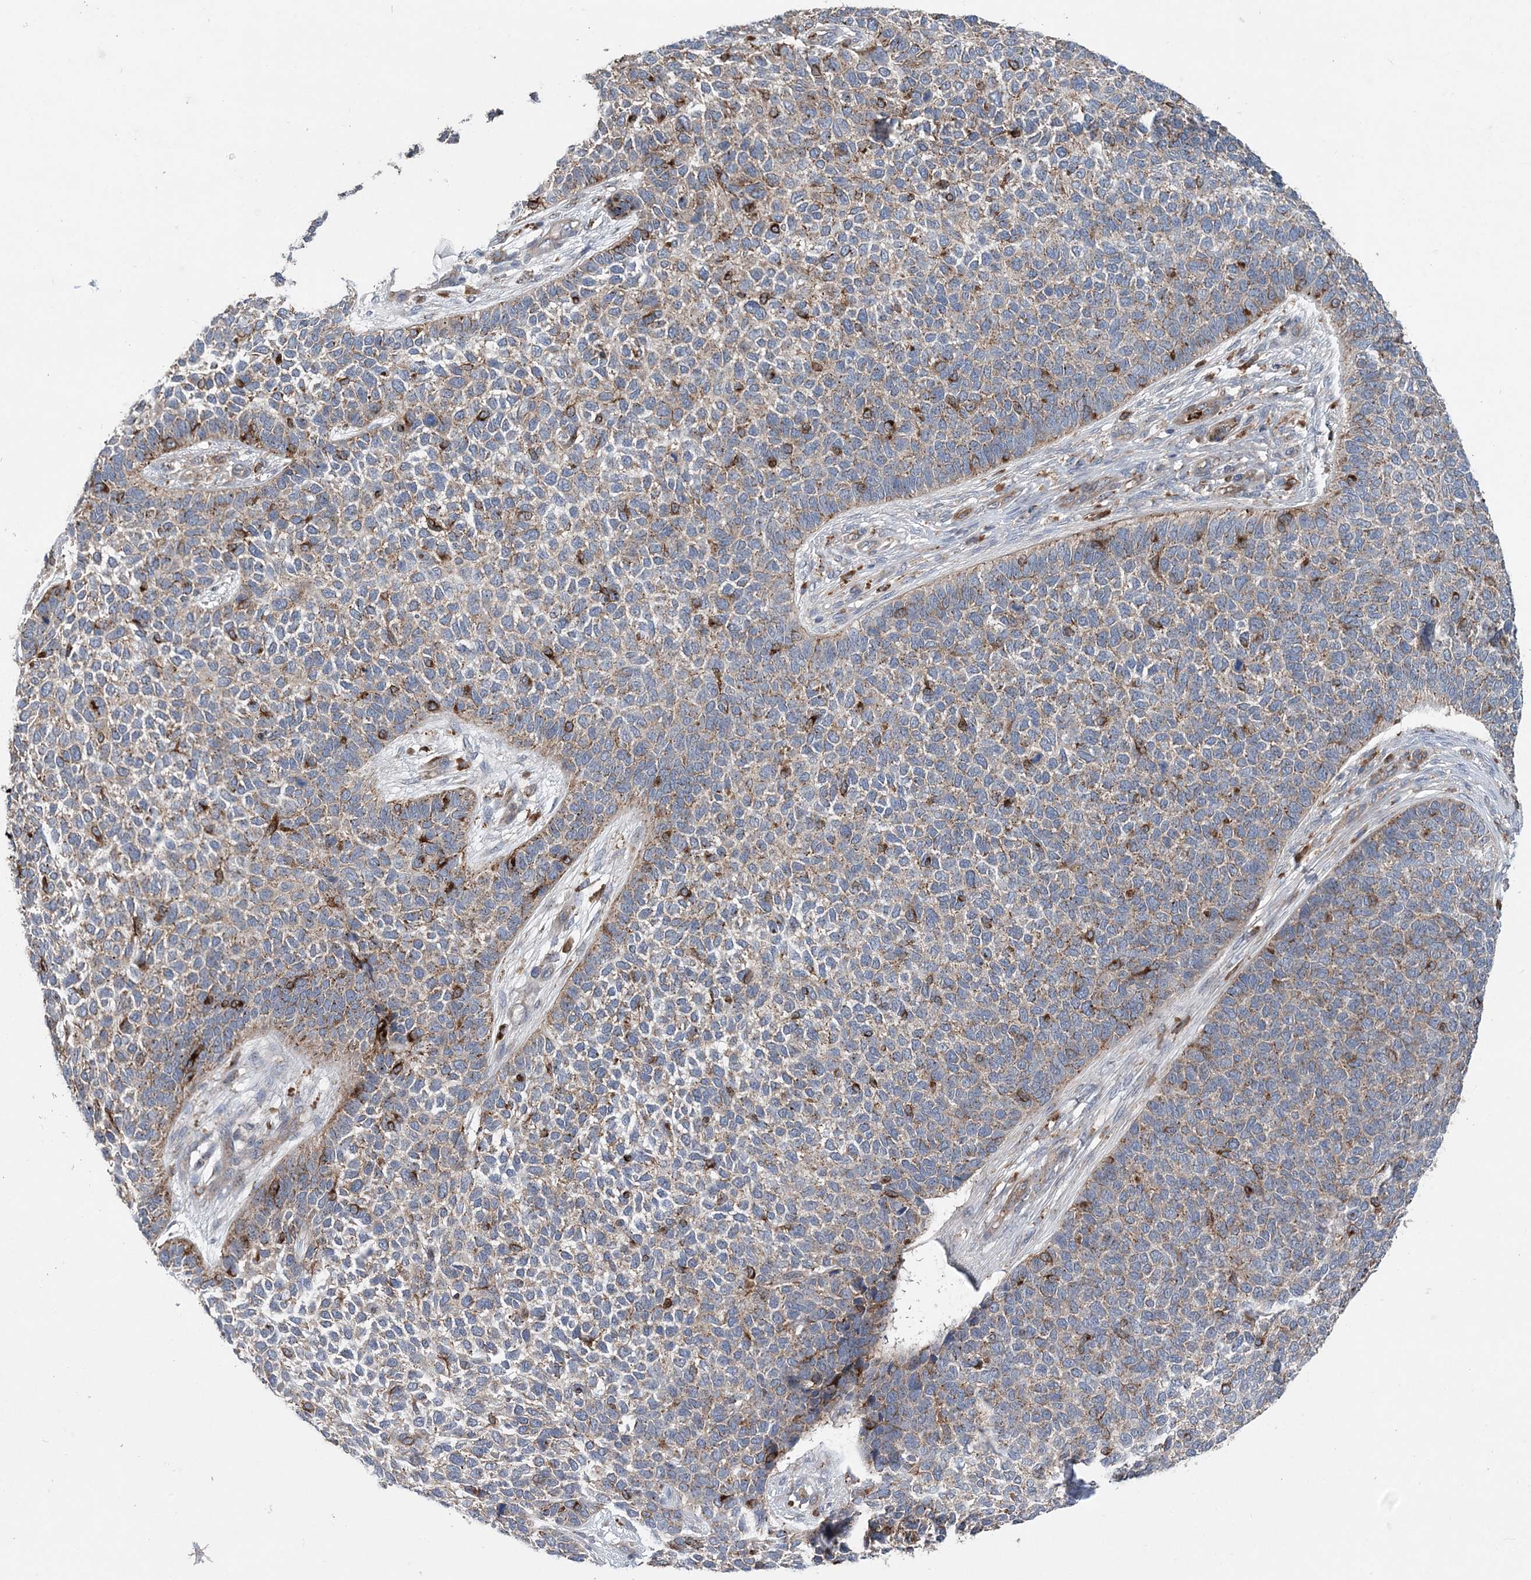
{"staining": {"intensity": "weak", "quantity": "25%-75%", "location": "cytoplasmic/membranous"}, "tissue": "skin cancer", "cell_type": "Tumor cells", "image_type": "cancer", "snomed": [{"axis": "morphology", "description": "Basal cell carcinoma"}, {"axis": "topography", "description": "Skin"}], "caption": "Protein staining of skin cancer tissue displays weak cytoplasmic/membranous positivity in approximately 25%-75% of tumor cells.", "gene": "PTTG1IP", "patient": {"sex": "female", "age": 84}}